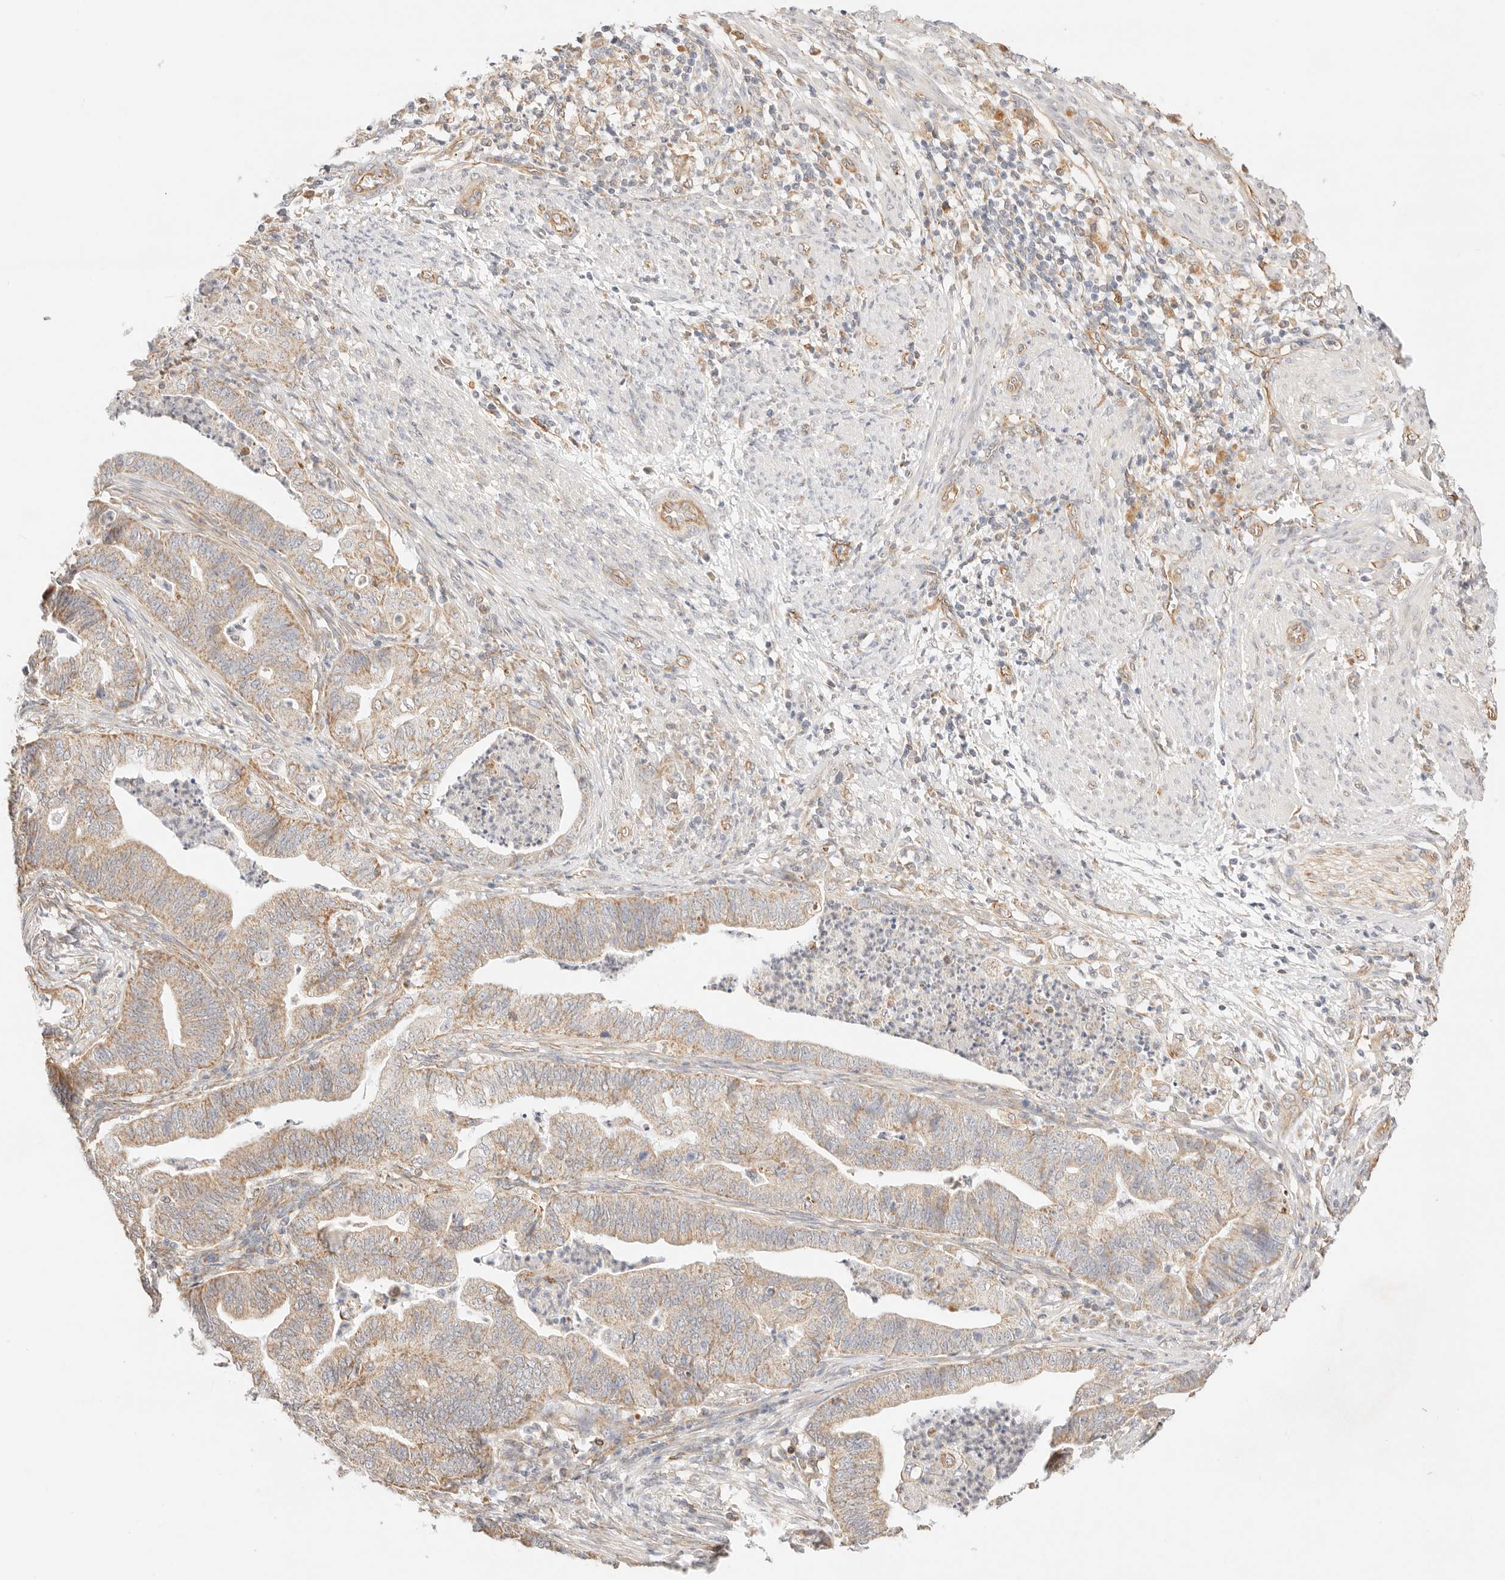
{"staining": {"intensity": "moderate", "quantity": ">75%", "location": "cytoplasmic/membranous"}, "tissue": "endometrial cancer", "cell_type": "Tumor cells", "image_type": "cancer", "snomed": [{"axis": "morphology", "description": "Polyp, NOS"}, {"axis": "morphology", "description": "Adenocarcinoma, NOS"}, {"axis": "morphology", "description": "Adenoma, NOS"}, {"axis": "topography", "description": "Endometrium"}], "caption": "The histopathology image shows staining of endometrial cancer (polyp), revealing moderate cytoplasmic/membranous protein expression (brown color) within tumor cells.", "gene": "ZC3H11A", "patient": {"sex": "female", "age": 79}}